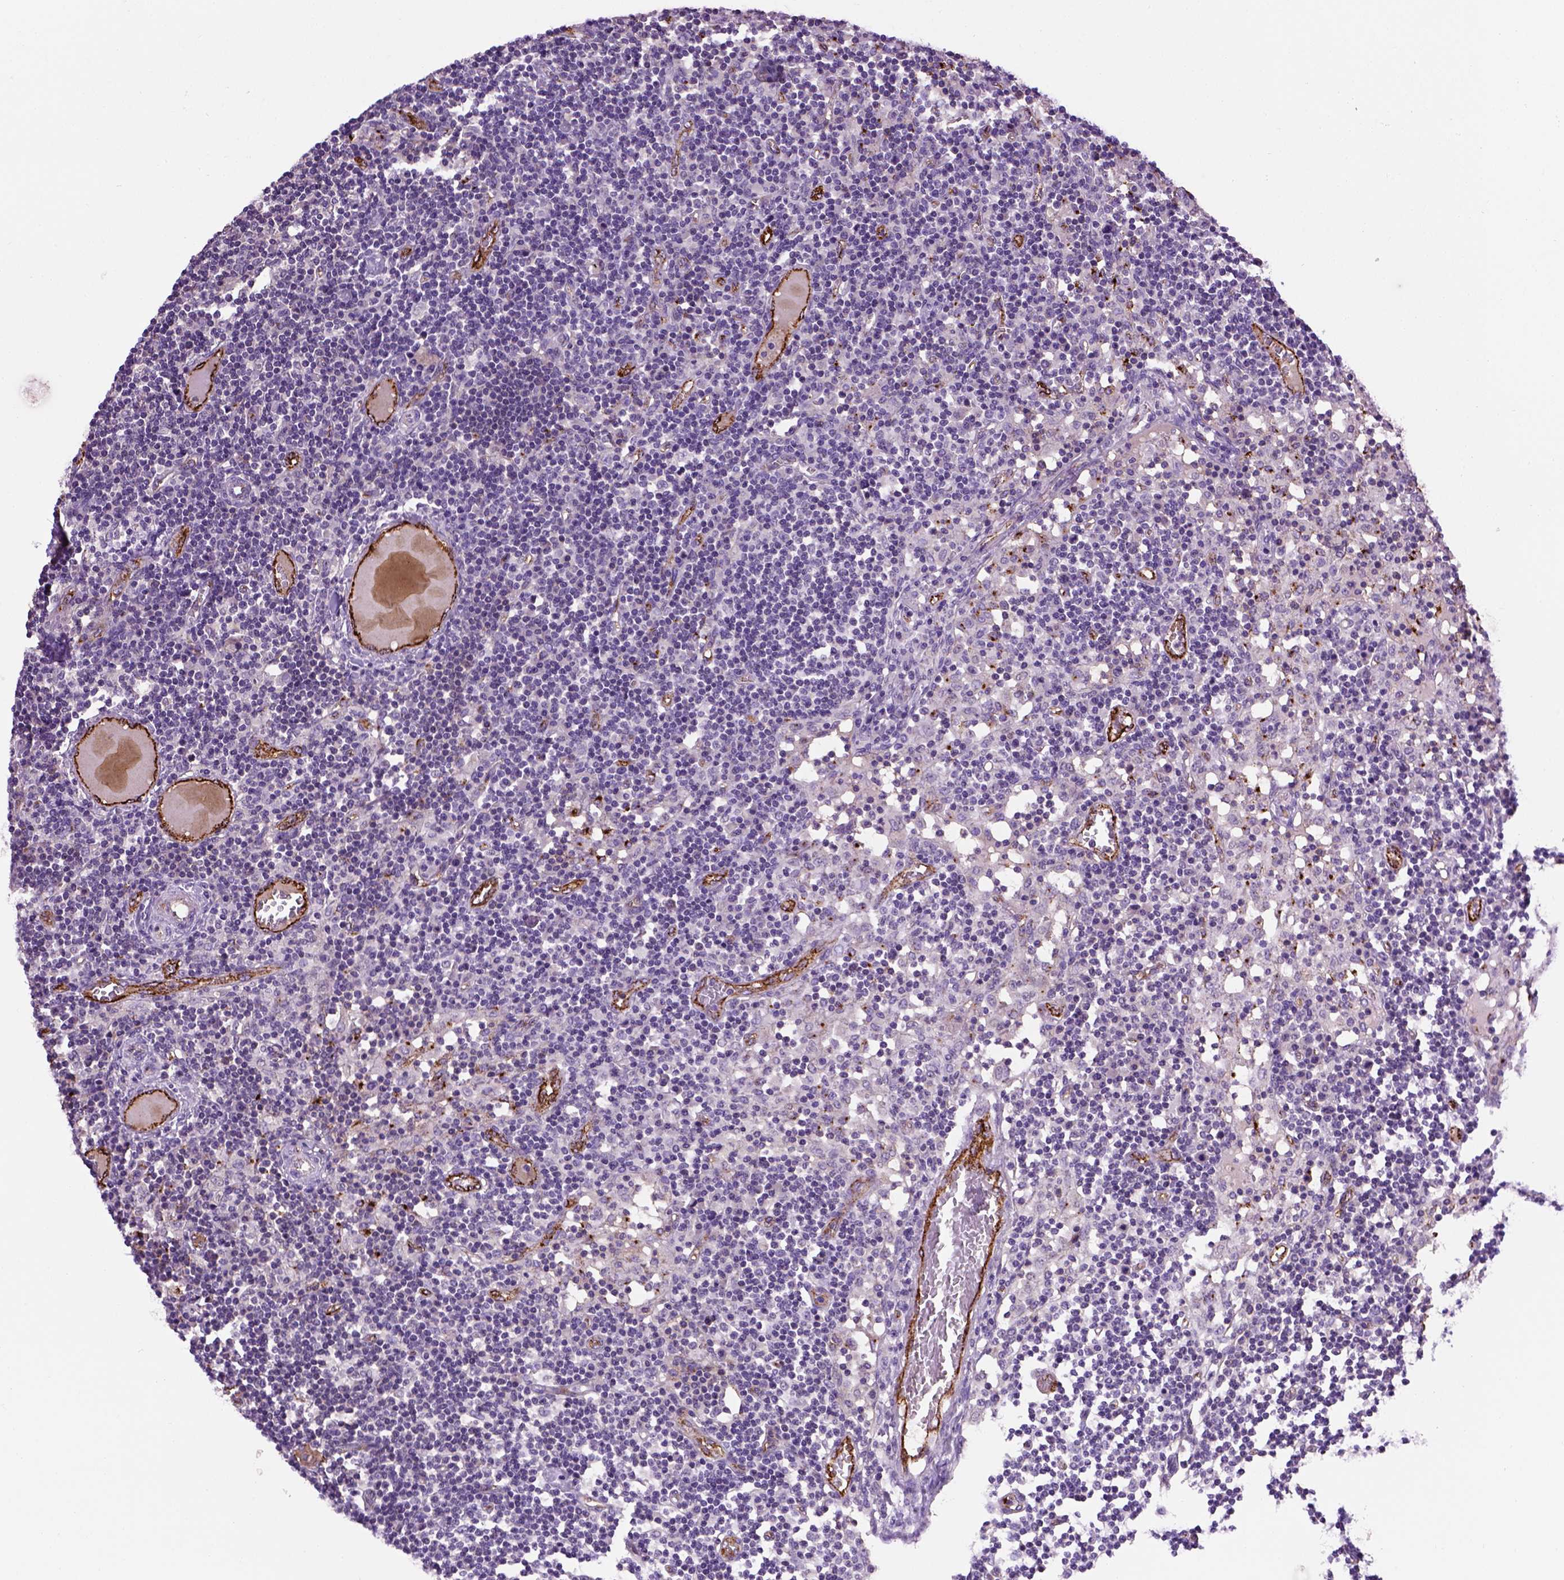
{"staining": {"intensity": "negative", "quantity": "none", "location": "none"}, "tissue": "lymph node", "cell_type": "Germinal center cells", "image_type": "normal", "snomed": [{"axis": "morphology", "description": "Normal tissue, NOS"}, {"axis": "topography", "description": "Lymph node"}], "caption": "There is no significant expression in germinal center cells of lymph node. The staining was performed using DAB to visualize the protein expression in brown, while the nuclei were stained in blue with hematoxylin (Magnification: 20x).", "gene": "VWF", "patient": {"sex": "female", "age": 72}}